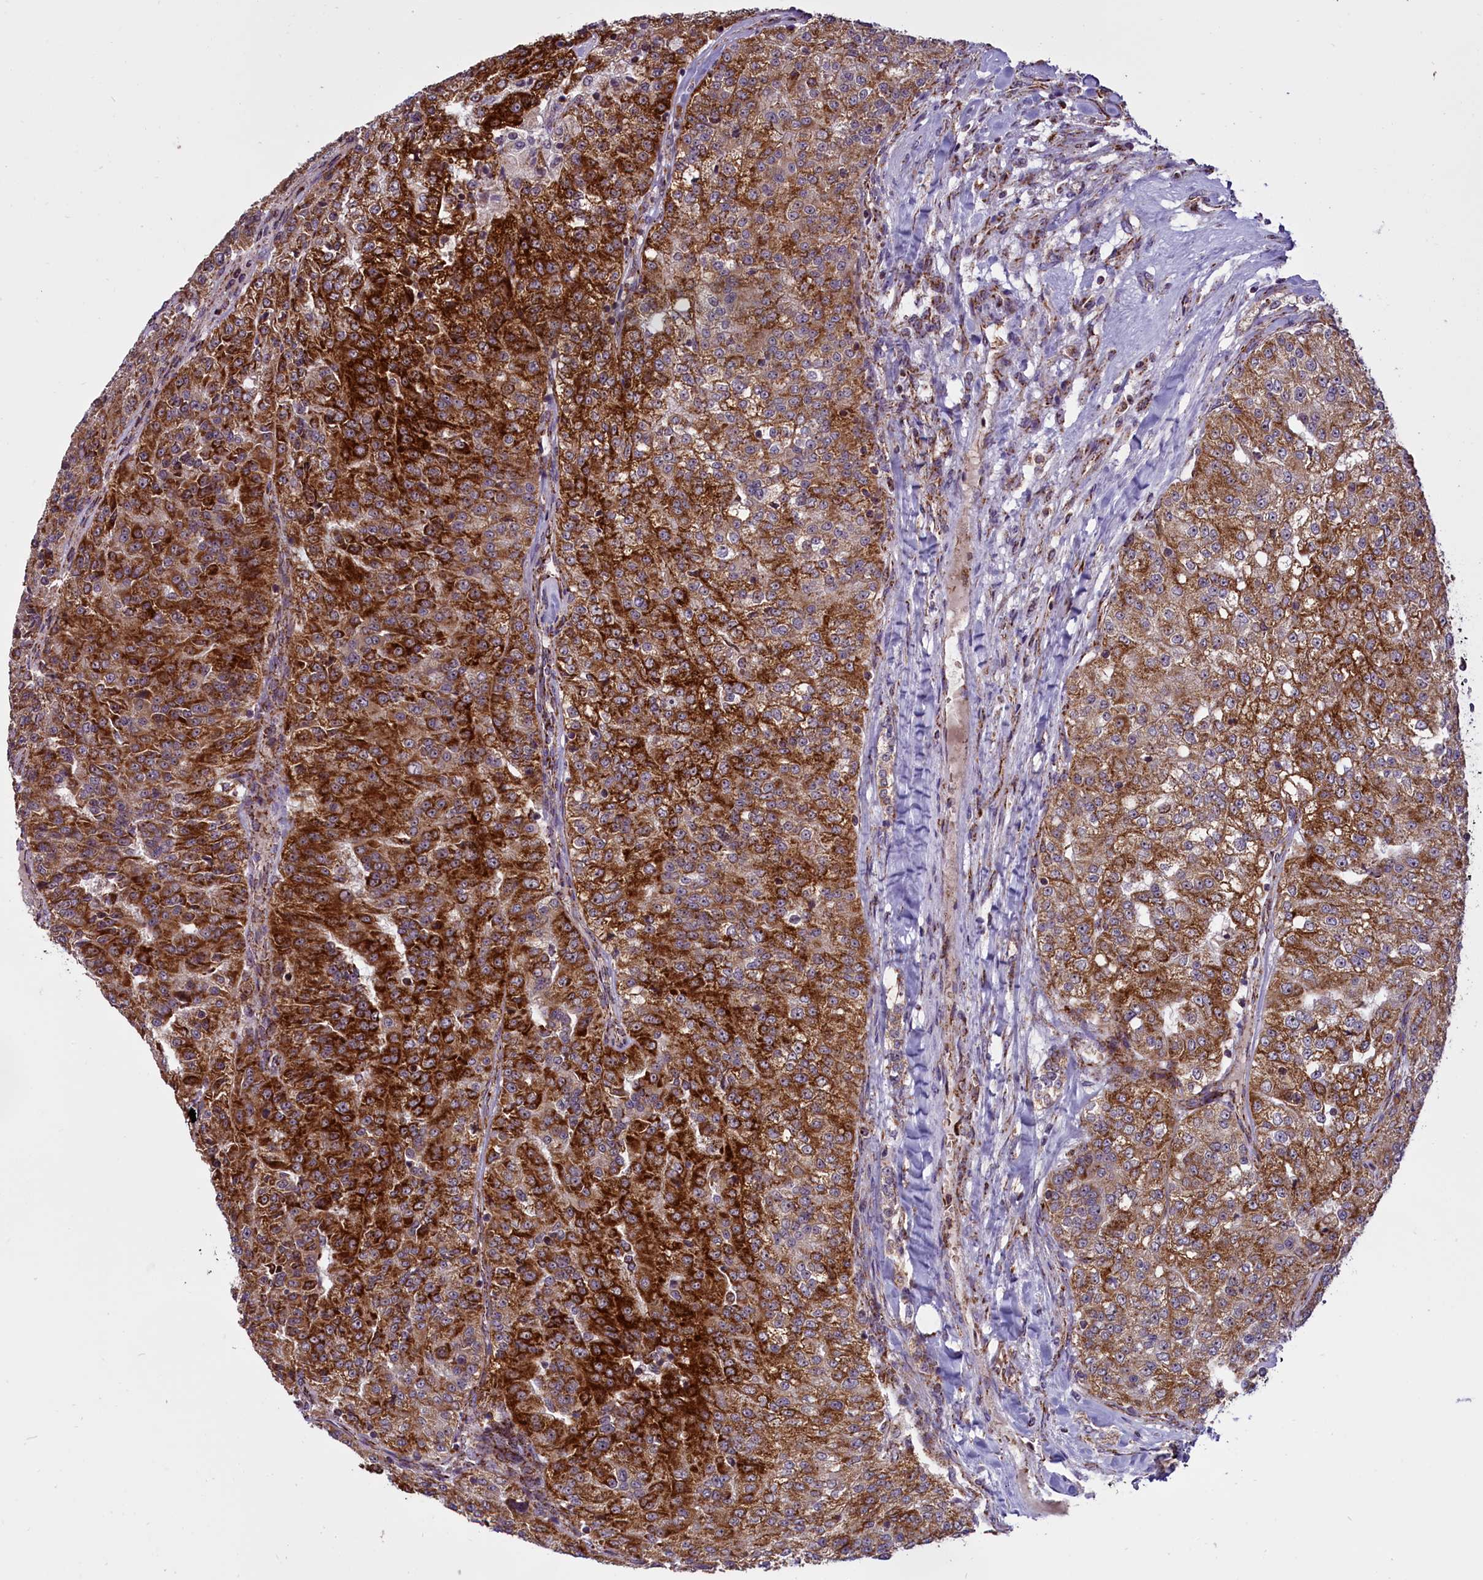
{"staining": {"intensity": "strong", "quantity": "25%-75%", "location": "cytoplasmic/membranous"}, "tissue": "renal cancer", "cell_type": "Tumor cells", "image_type": "cancer", "snomed": [{"axis": "morphology", "description": "Adenocarcinoma, NOS"}, {"axis": "topography", "description": "Kidney"}], "caption": "Immunohistochemistry (DAB (3,3'-diaminobenzidine)) staining of adenocarcinoma (renal) exhibits strong cytoplasmic/membranous protein staining in about 25%-75% of tumor cells.", "gene": "NDUFS5", "patient": {"sex": "female", "age": 63}}